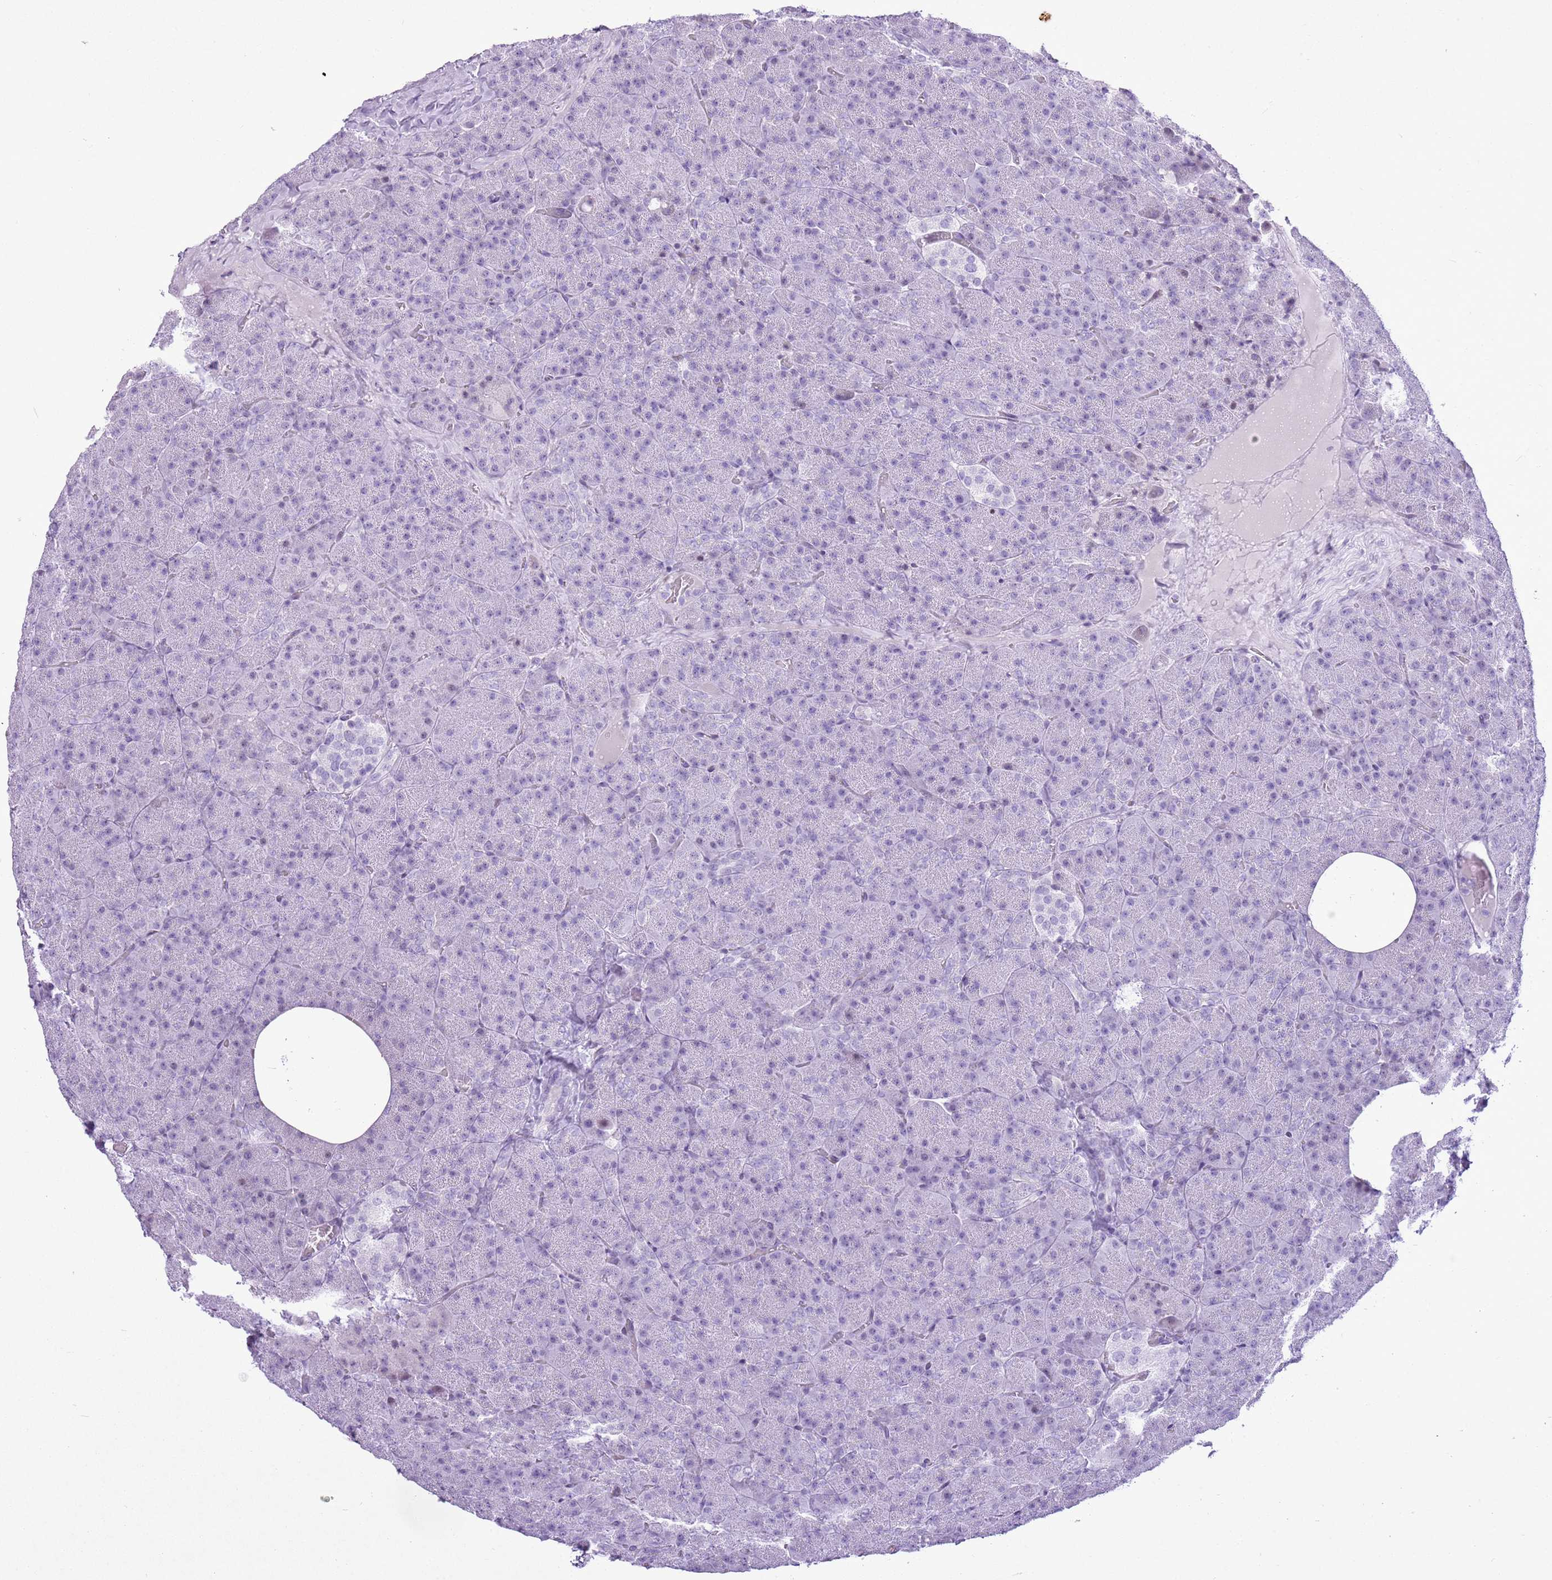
{"staining": {"intensity": "negative", "quantity": "none", "location": "none"}, "tissue": "pancreas", "cell_type": "Exocrine glandular cells", "image_type": "normal", "snomed": [{"axis": "morphology", "description": "Normal tissue, NOS"}, {"axis": "morphology", "description": "Carcinoid, malignant, NOS"}, {"axis": "topography", "description": "Pancreas"}], "caption": "Immunohistochemistry (IHC) photomicrograph of unremarkable pancreas: pancreas stained with DAB demonstrates no significant protein staining in exocrine glandular cells.", "gene": "ASIP", "patient": {"sex": "female", "age": 35}}